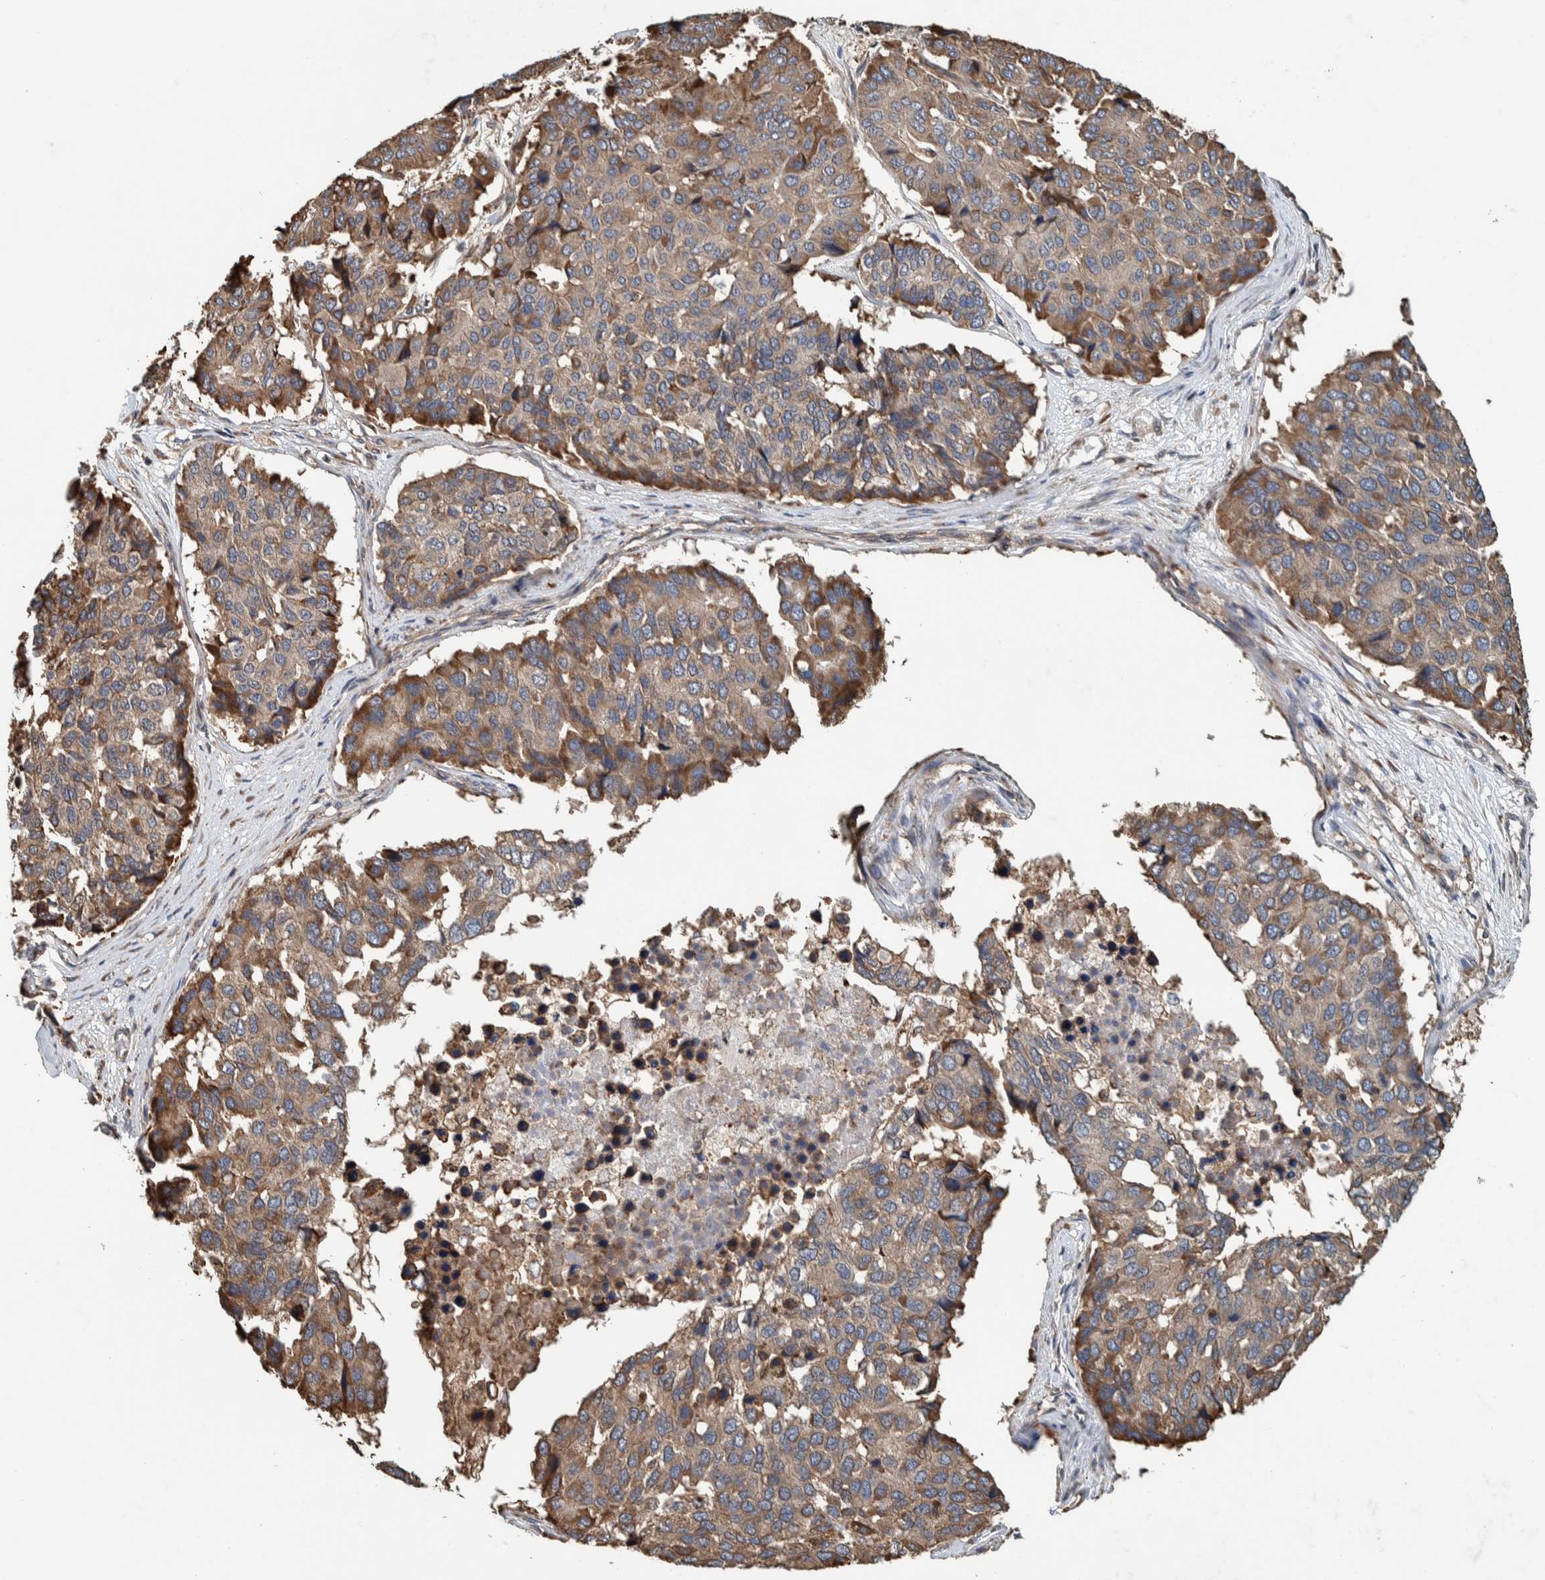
{"staining": {"intensity": "moderate", "quantity": ">75%", "location": "cytoplasmic/membranous"}, "tissue": "pancreatic cancer", "cell_type": "Tumor cells", "image_type": "cancer", "snomed": [{"axis": "morphology", "description": "Adenocarcinoma, NOS"}, {"axis": "topography", "description": "Pancreas"}], "caption": "This histopathology image exhibits IHC staining of pancreatic adenocarcinoma, with medium moderate cytoplasmic/membranous staining in about >75% of tumor cells.", "gene": "PLA2G3", "patient": {"sex": "male", "age": 50}}